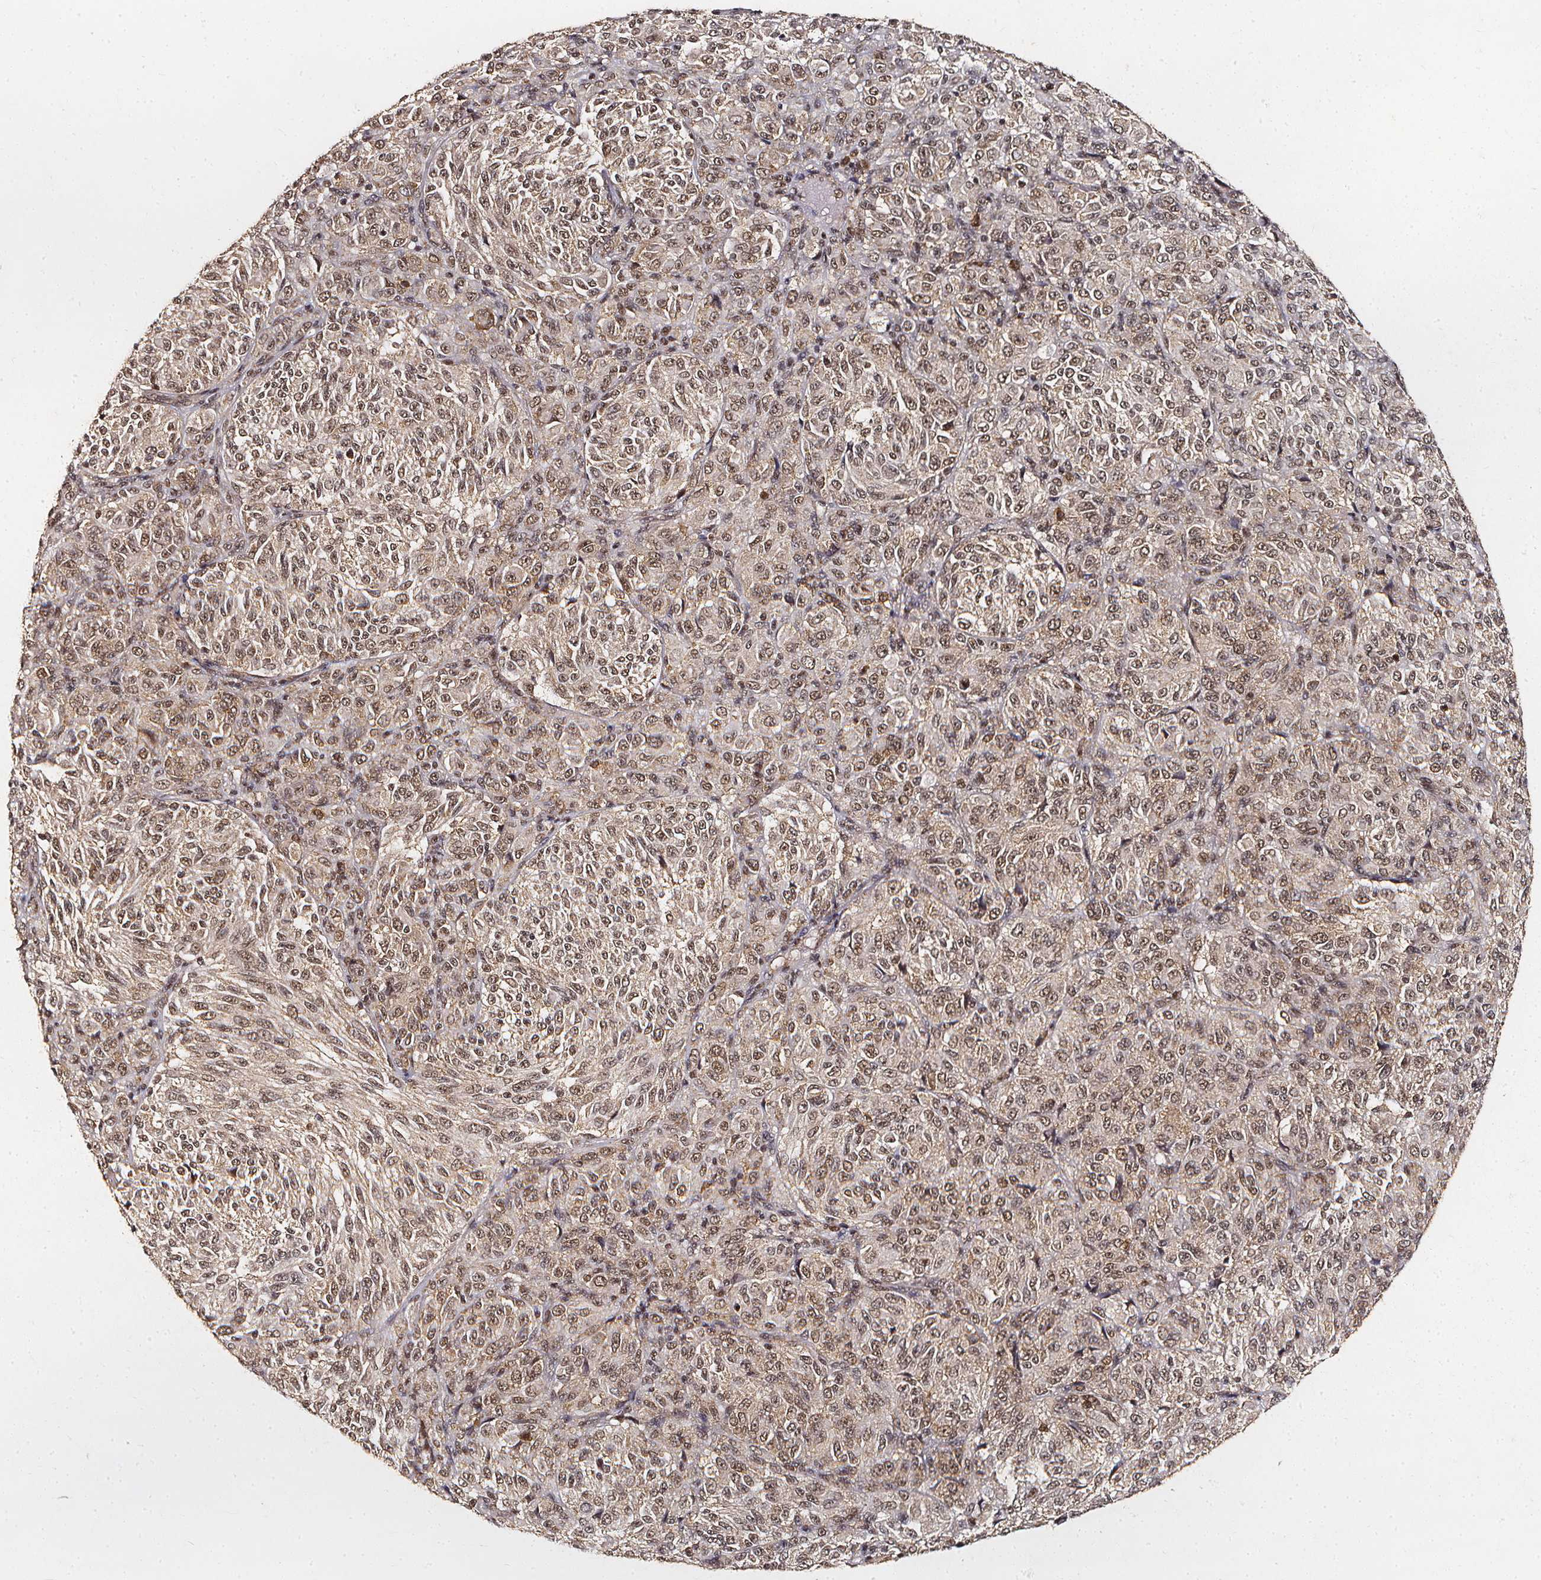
{"staining": {"intensity": "moderate", "quantity": ">75%", "location": "cytoplasmic/membranous,nuclear"}, "tissue": "melanoma", "cell_type": "Tumor cells", "image_type": "cancer", "snomed": [{"axis": "morphology", "description": "Malignant melanoma, Metastatic site"}, {"axis": "topography", "description": "Brain"}], "caption": "Brown immunohistochemical staining in melanoma reveals moderate cytoplasmic/membranous and nuclear staining in approximately >75% of tumor cells. Nuclei are stained in blue.", "gene": "SMN1", "patient": {"sex": "female", "age": 56}}